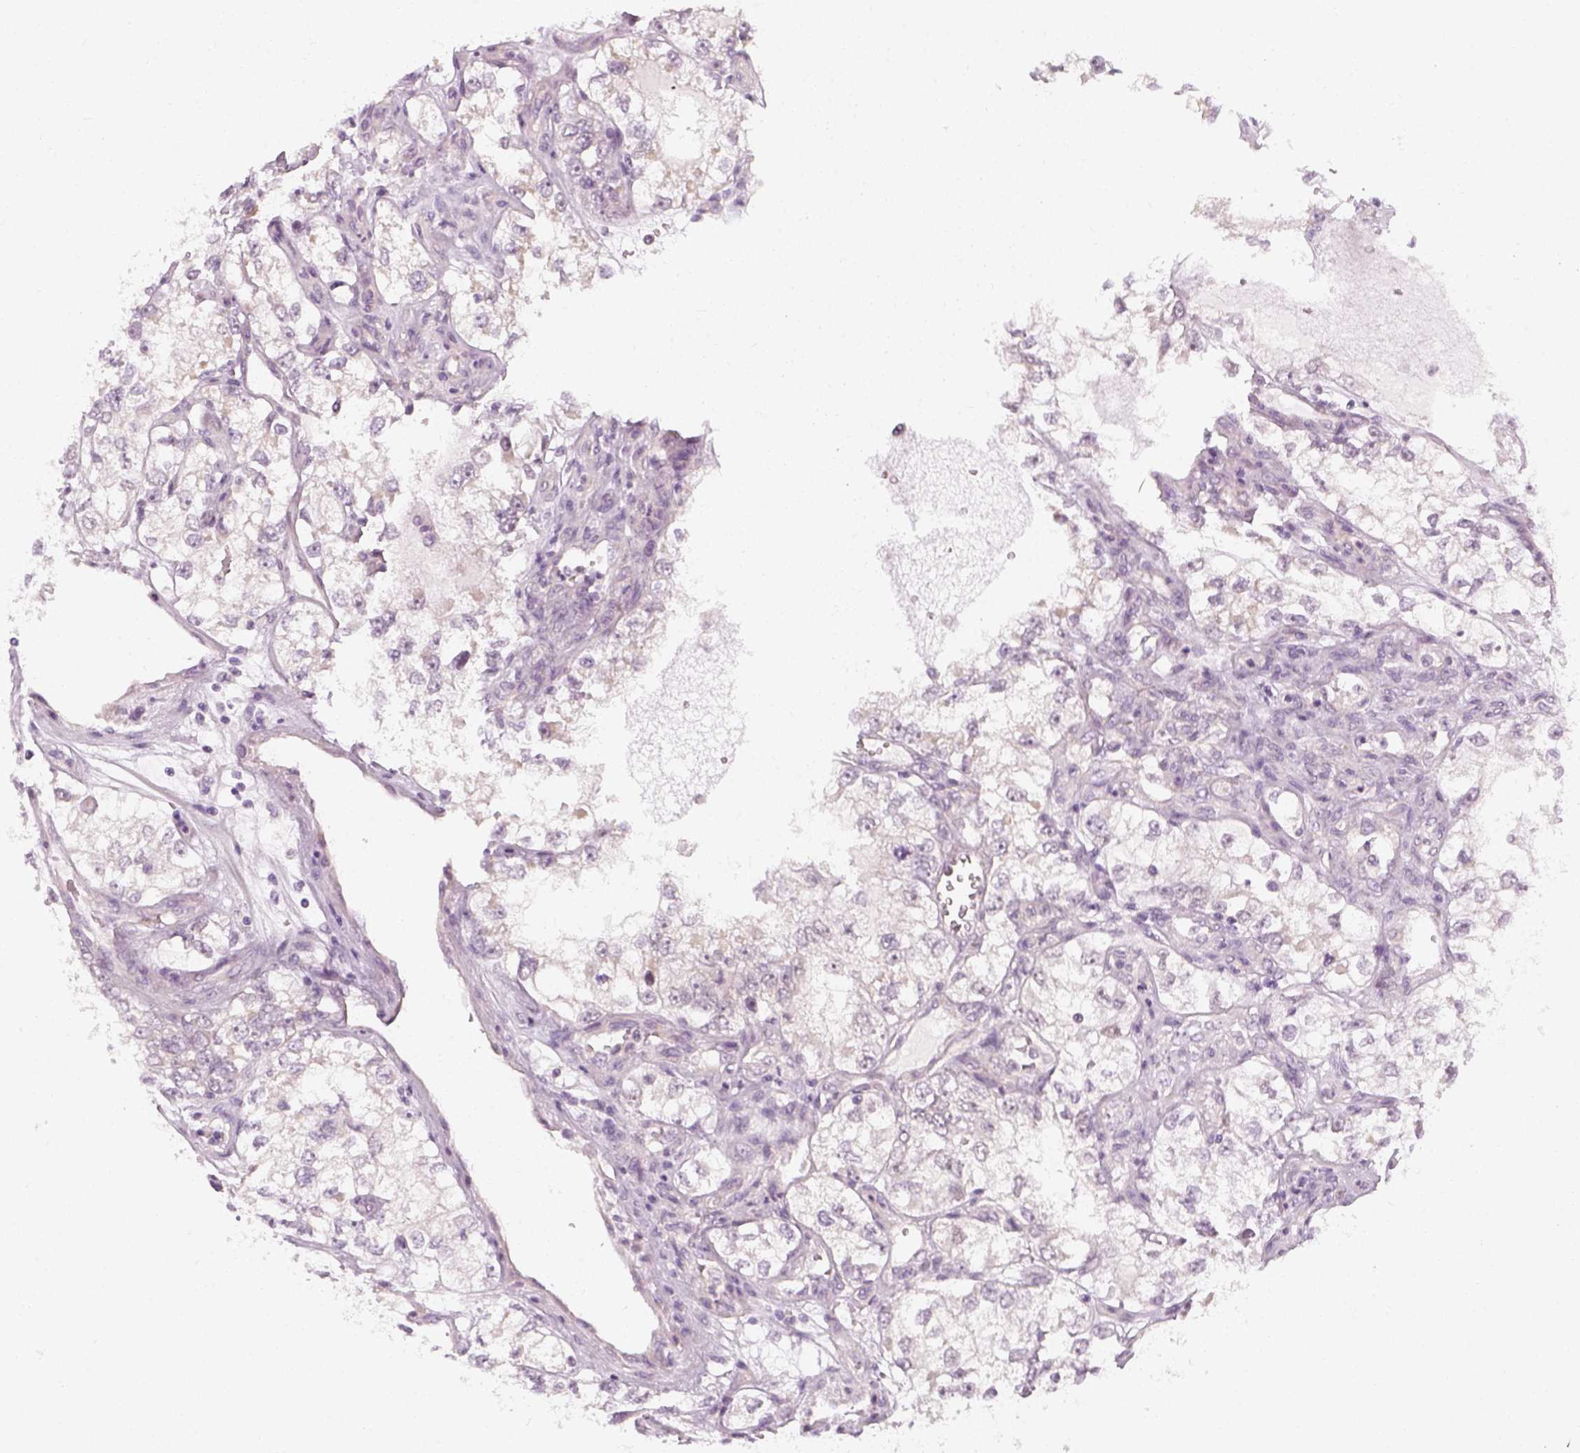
{"staining": {"intensity": "negative", "quantity": "none", "location": "none"}, "tissue": "renal cancer", "cell_type": "Tumor cells", "image_type": "cancer", "snomed": [{"axis": "morphology", "description": "Adenocarcinoma, NOS"}, {"axis": "topography", "description": "Kidney"}], "caption": "Protein analysis of renal cancer demonstrates no significant expression in tumor cells. (DAB (3,3'-diaminobenzidine) immunohistochemistry (IHC), high magnification).", "gene": "PRAME", "patient": {"sex": "female", "age": 59}}